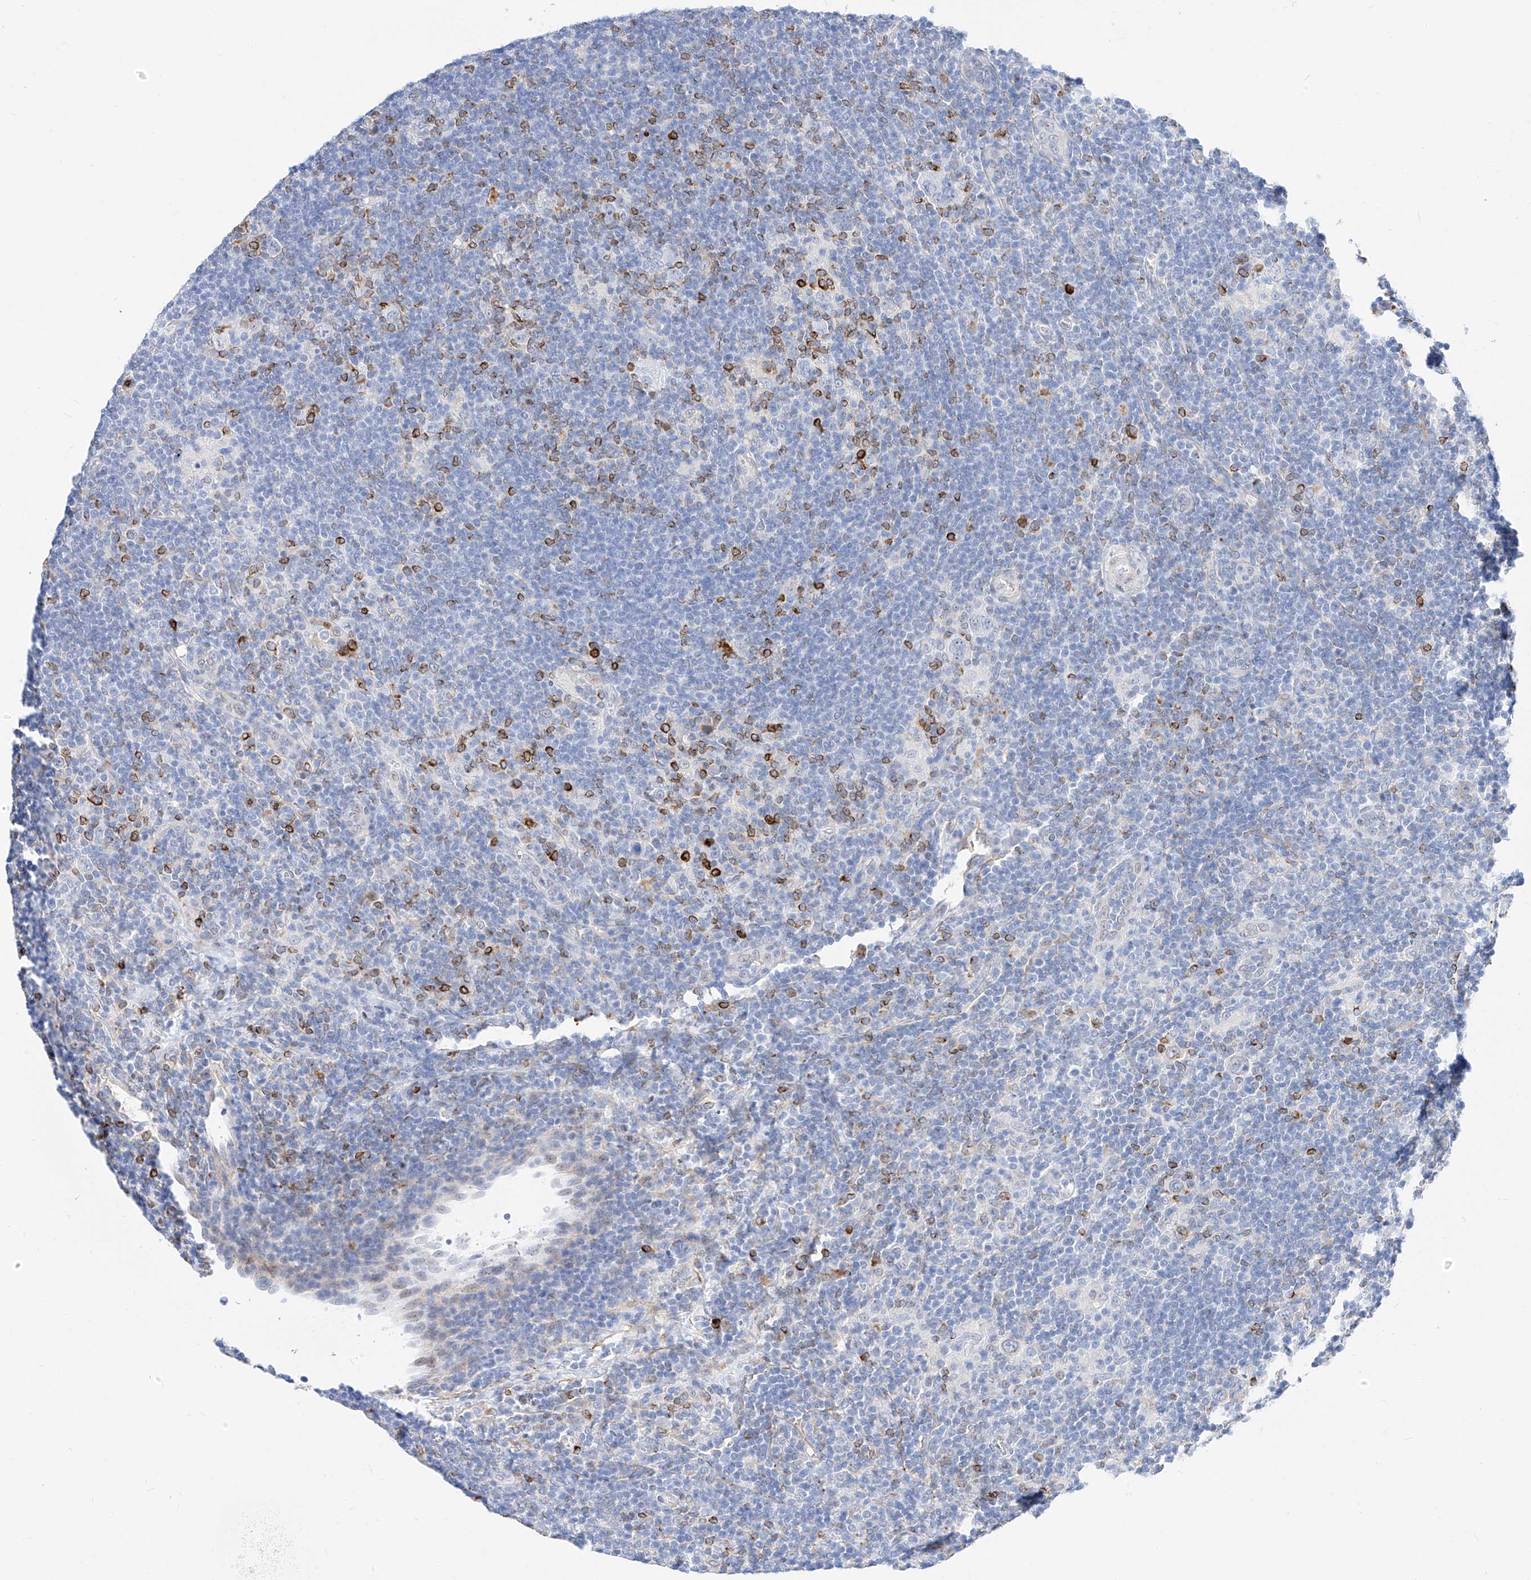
{"staining": {"intensity": "negative", "quantity": "none", "location": "none"}, "tissue": "lymphoma", "cell_type": "Tumor cells", "image_type": "cancer", "snomed": [{"axis": "morphology", "description": "Hodgkin's disease, NOS"}, {"axis": "topography", "description": "Lymph node"}], "caption": "DAB (3,3'-diaminobenzidine) immunohistochemical staining of human Hodgkin's disease shows no significant positivity in tumor cells.", "gene": "MAP7", "patient": {"sex": "female", "age": 57}}